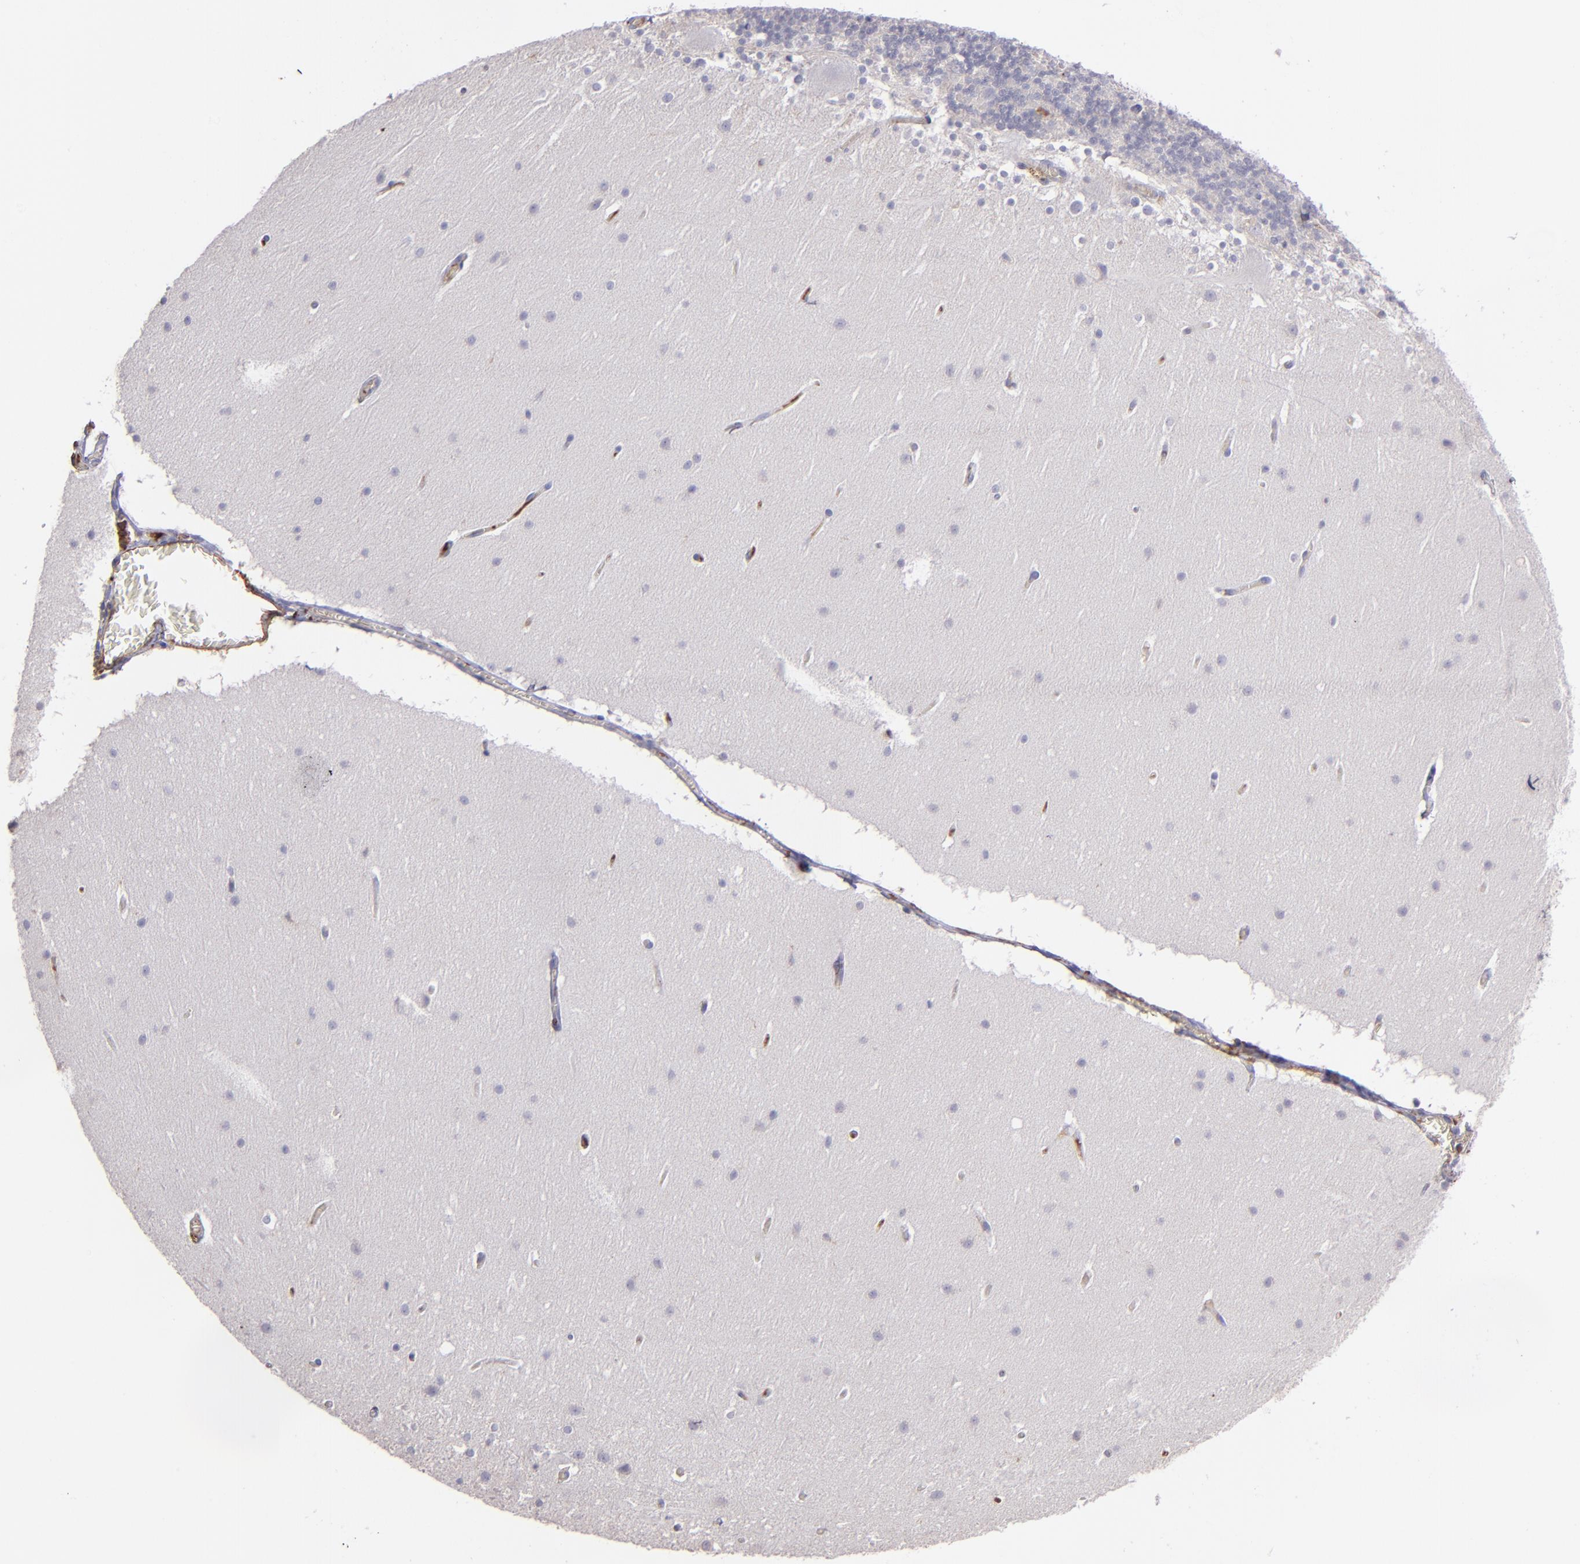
{"staining": {"intensity": "negative", "quantity": "none", "location": "none"}, "tissue": "cerebellum", "cell_type": "Cells in granular layer", "image_type": "normal", "snomed": [{"axis": "morphology", "description": "Normal tissue, NOS"}, {"axis": "topography", "description": "Cerebellum"}], "caption": "Immunohistochemistry (IHC) of normal human cerebellum displays no expression in cells in granular layer.", "gene": "C1QA", "patient": {"sex": "female", "age": 19}}